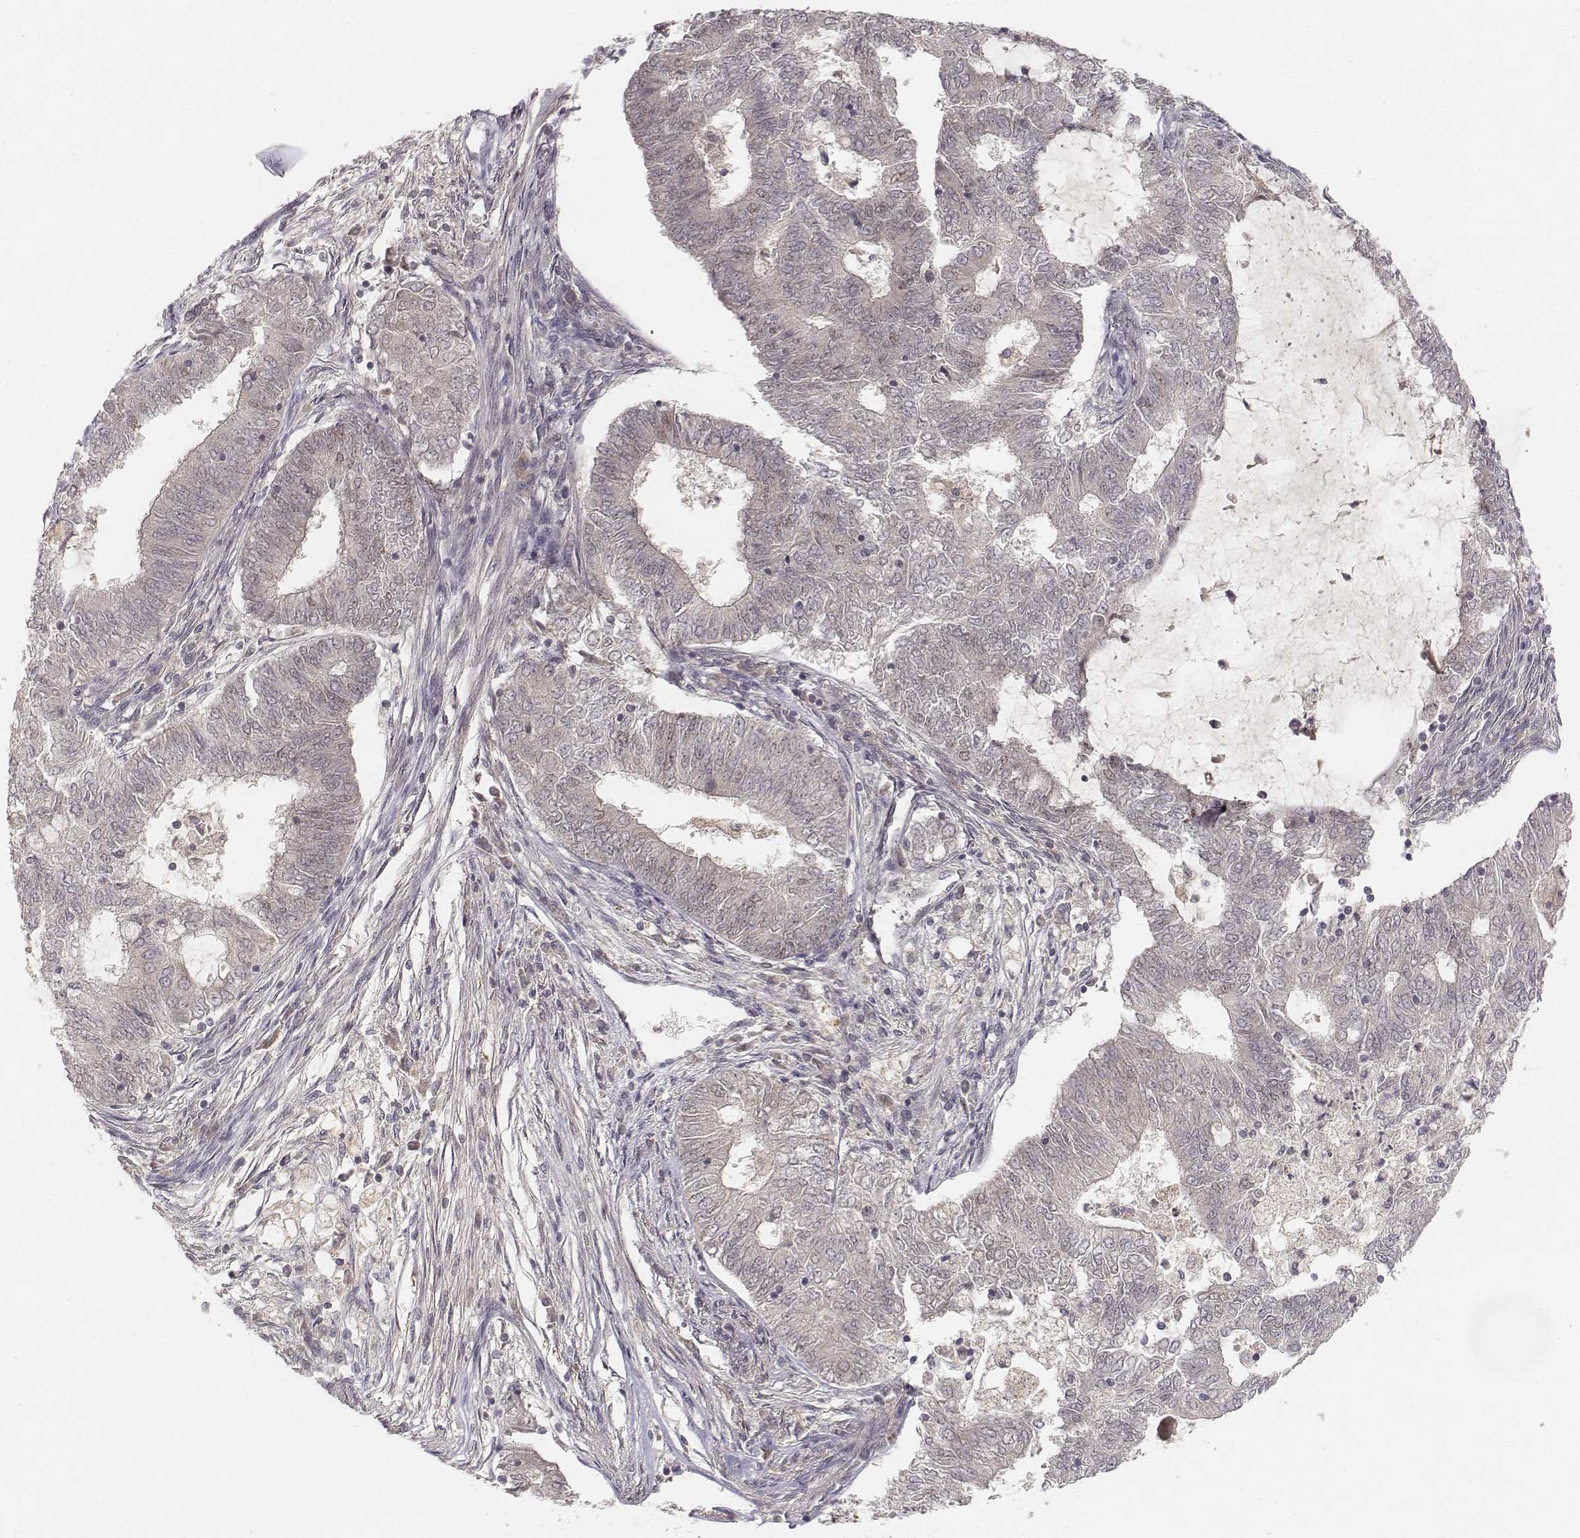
{"staining": {"intensity": "negative", "quantity": "none", "location": "none"}, "tissue": "endometrial cancer", "cell_type": "Tumor cells", "image_type": "cancer", "snomed": [{"axis": "morphology", "description": "Adenocarcinoma, NOS"}, {"axis": "topography", "description": "Endometrium"}], "caption": "Immunohistochemistry of adenocarcinoma (endometrial) exhibits no expression in tumor cells.", "gene": "FANCD2", "patient": {"sex": "female", "age": 62}}